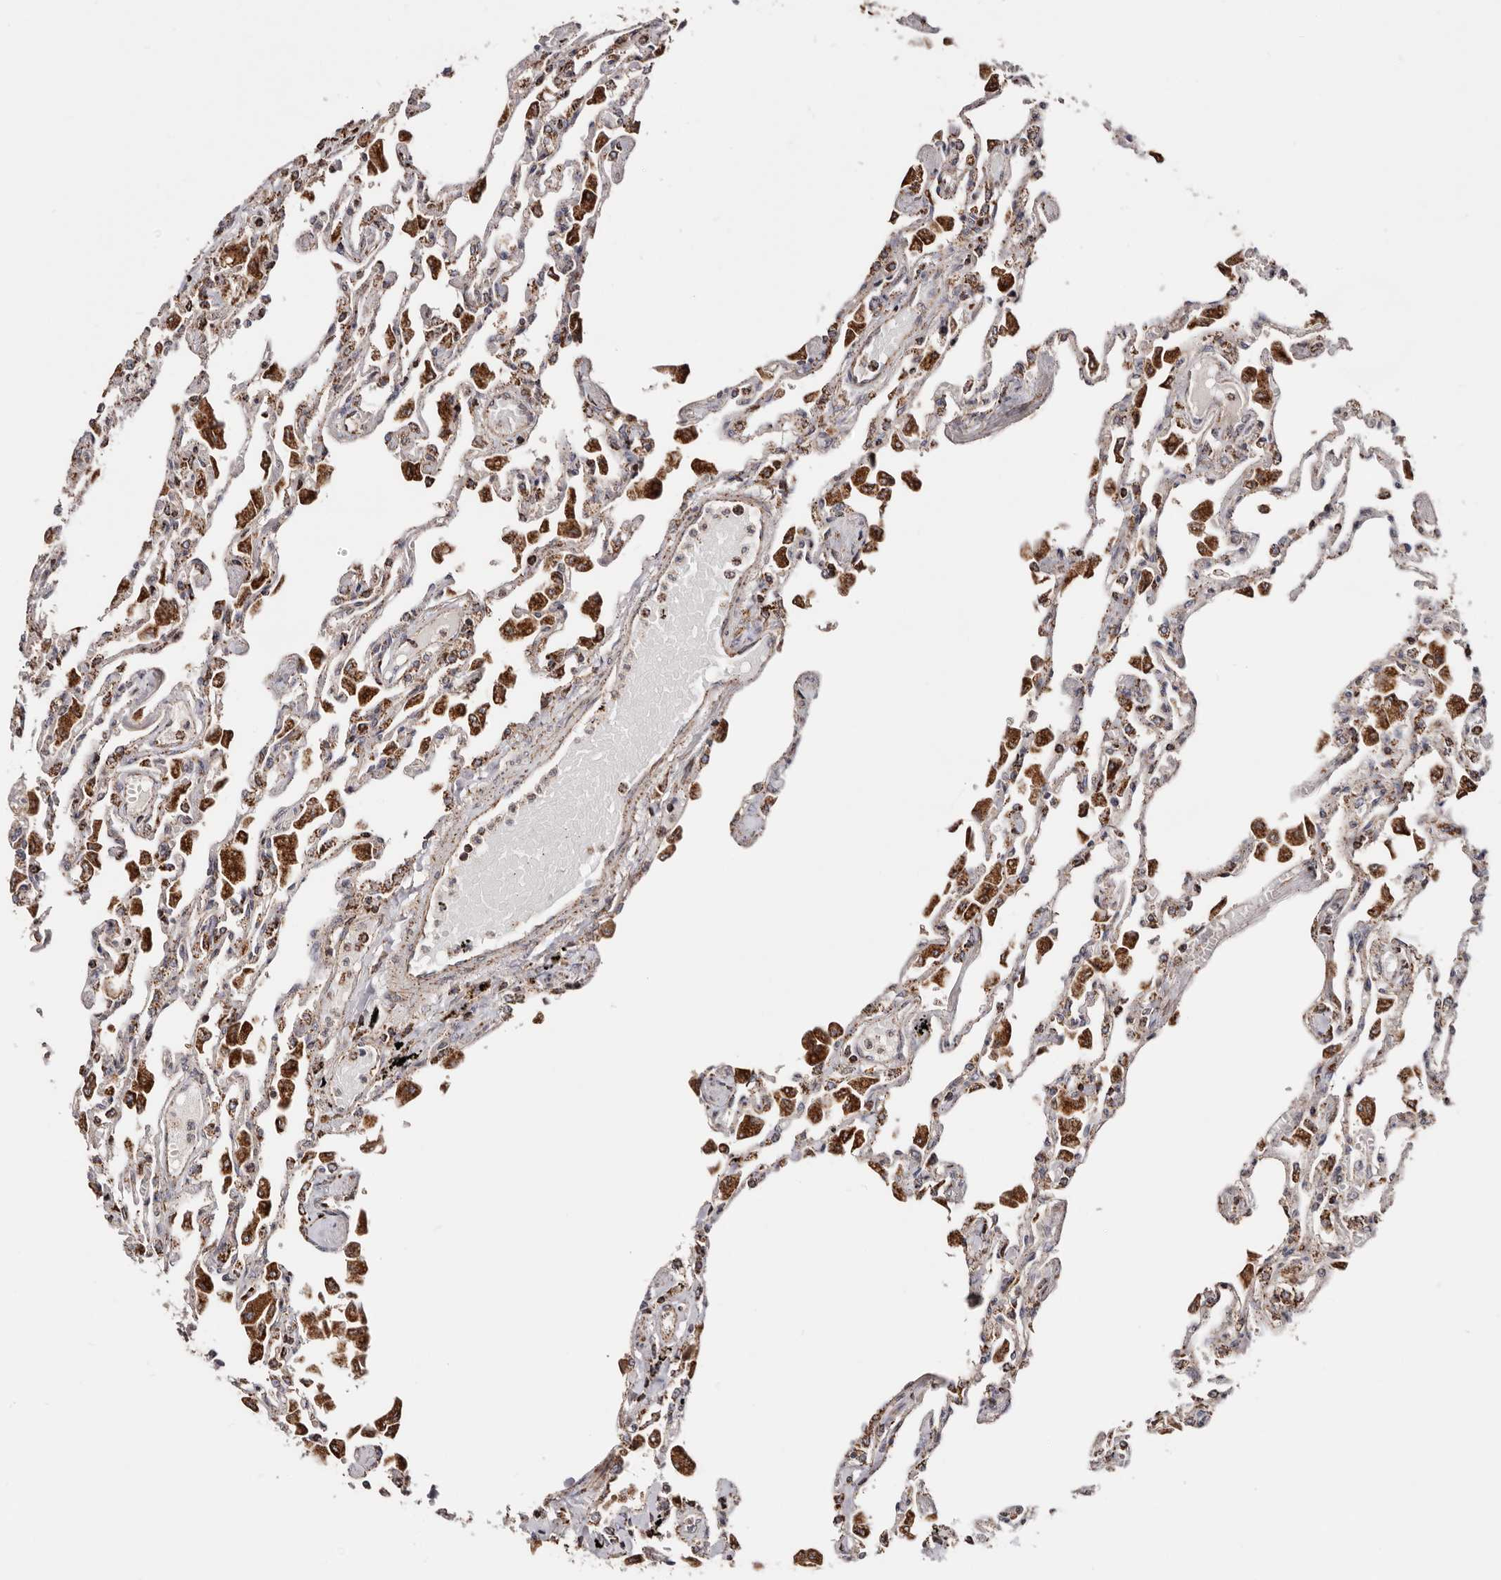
{"staining": {"intensity": "weak", "quantity": "<25%", "location": "cytoplasmic/membranous"}, "tissue": "lung", "cell_type": "Alveolar cells", "image_type": "normal", "snomed": [{"axis": "morphology", "description": "Normal tissue, NOS"}, {"axis": "topography", "description": "Bronchus"}, {"axis": "topography", "description": "Lung"}], "caption": "Alveolar cells show no significant protein expression in benign lung. (Stains: DAB immunohistochemistry (IHC) with hematoxylin counter stain, Microscopy: brightfield microscopy at high magnification).", "gene": "PRKACB", "patient": {"sex": "female", "age": 49}}